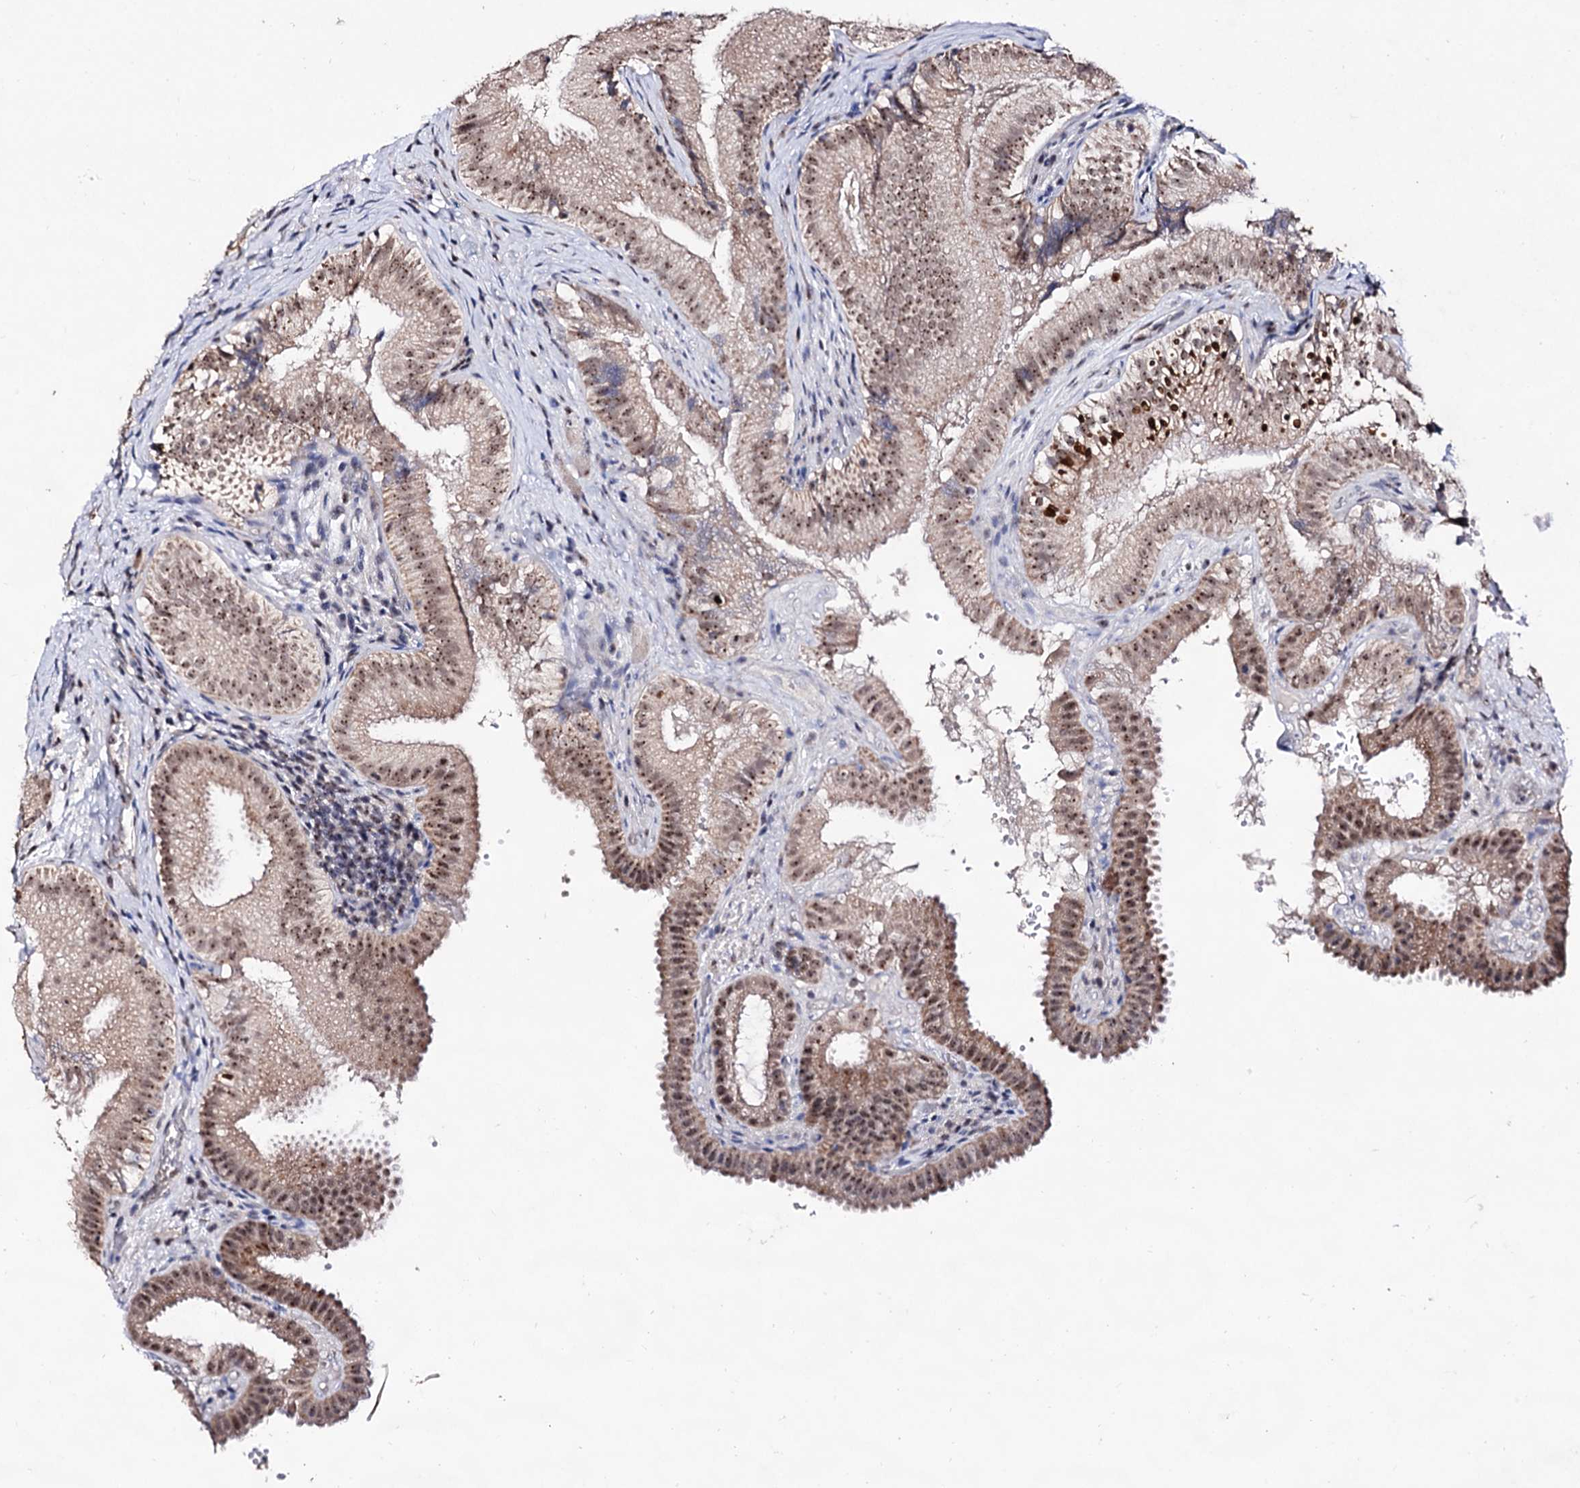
{"staining": {"intensity": "moderate", "quantity": ">75%", "location": "cytoplasmic/membranous,nuclear"}, "tissue": "gallbladder", "cell_type": "Glandular cells", "image_type": "normal", "snomed": [{"axis": "morphology", "description": "Normal tissue, NOS"}, {"axis": "topography", "description": "Gallbladder"}], "caption": "A brown stain labels moderate cytoplasmic/membranous,nuclear staining of a protein in glandular cells of normal gallbladder.", "gene": "EXOSC10", "patient": {"sex": "female", "age": 30}}